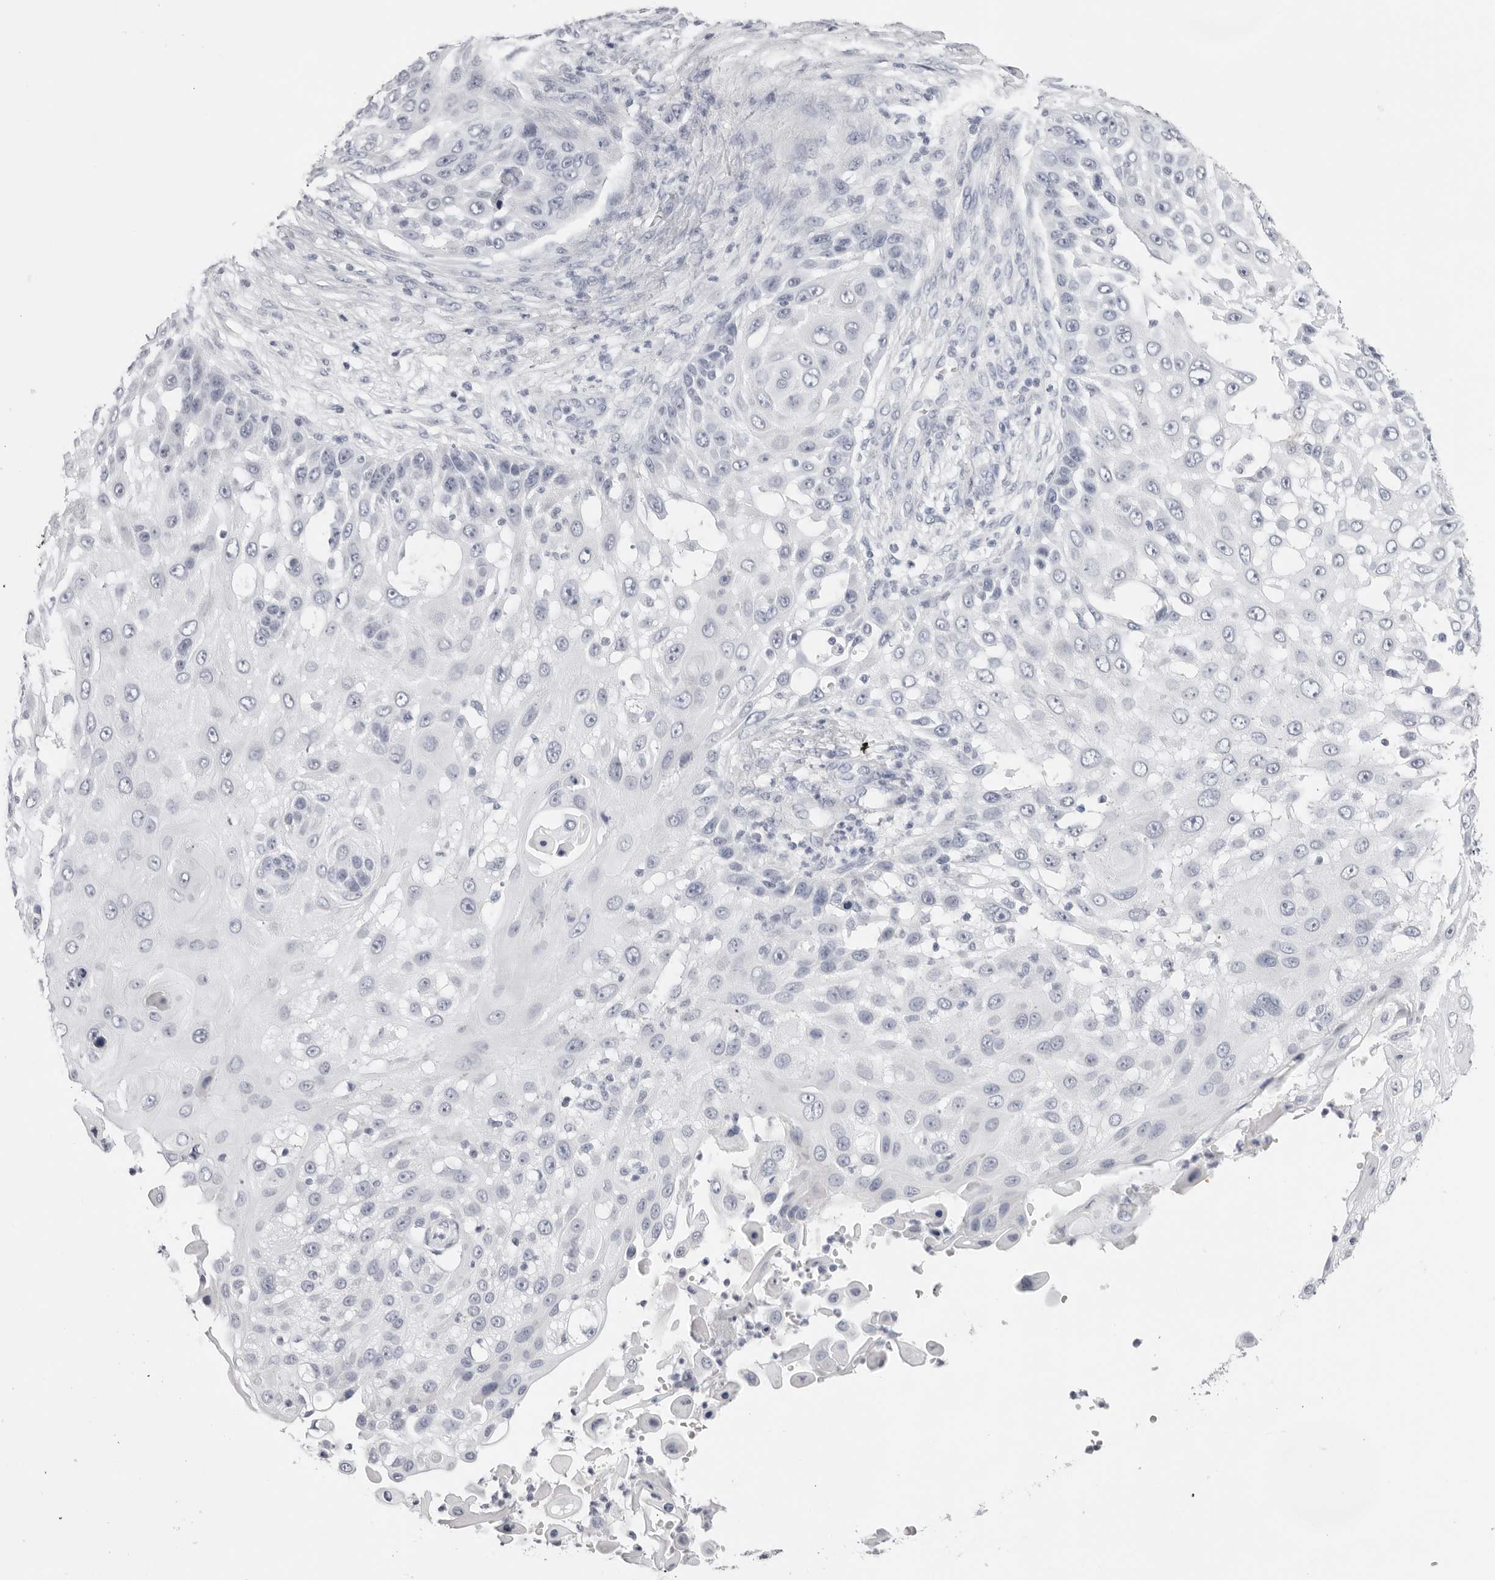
{"staining": {"intensity": "negative", "quantity": "none", "location": "none"}, "tissue": "skin cancer", "cell_type": "Tumor cells", "image_type": "cancer", "snomed": [{"axis": "morphology", "description": "Squamous cell carcinoma, NOS"}, {"axis": "topography", "description": "Skin"}], "caption": "A high-resolution histopathology image shows immunohistochemistry staining of squamous cell carcinoma (skin), which demonstrates no significant staining in tumor cells. (DAB immunohistochemistry (IHC) visualized using brightfield microscopy, high magnification).", "gene": "CST5", "patient": {"sex": "female", "age": 44}}